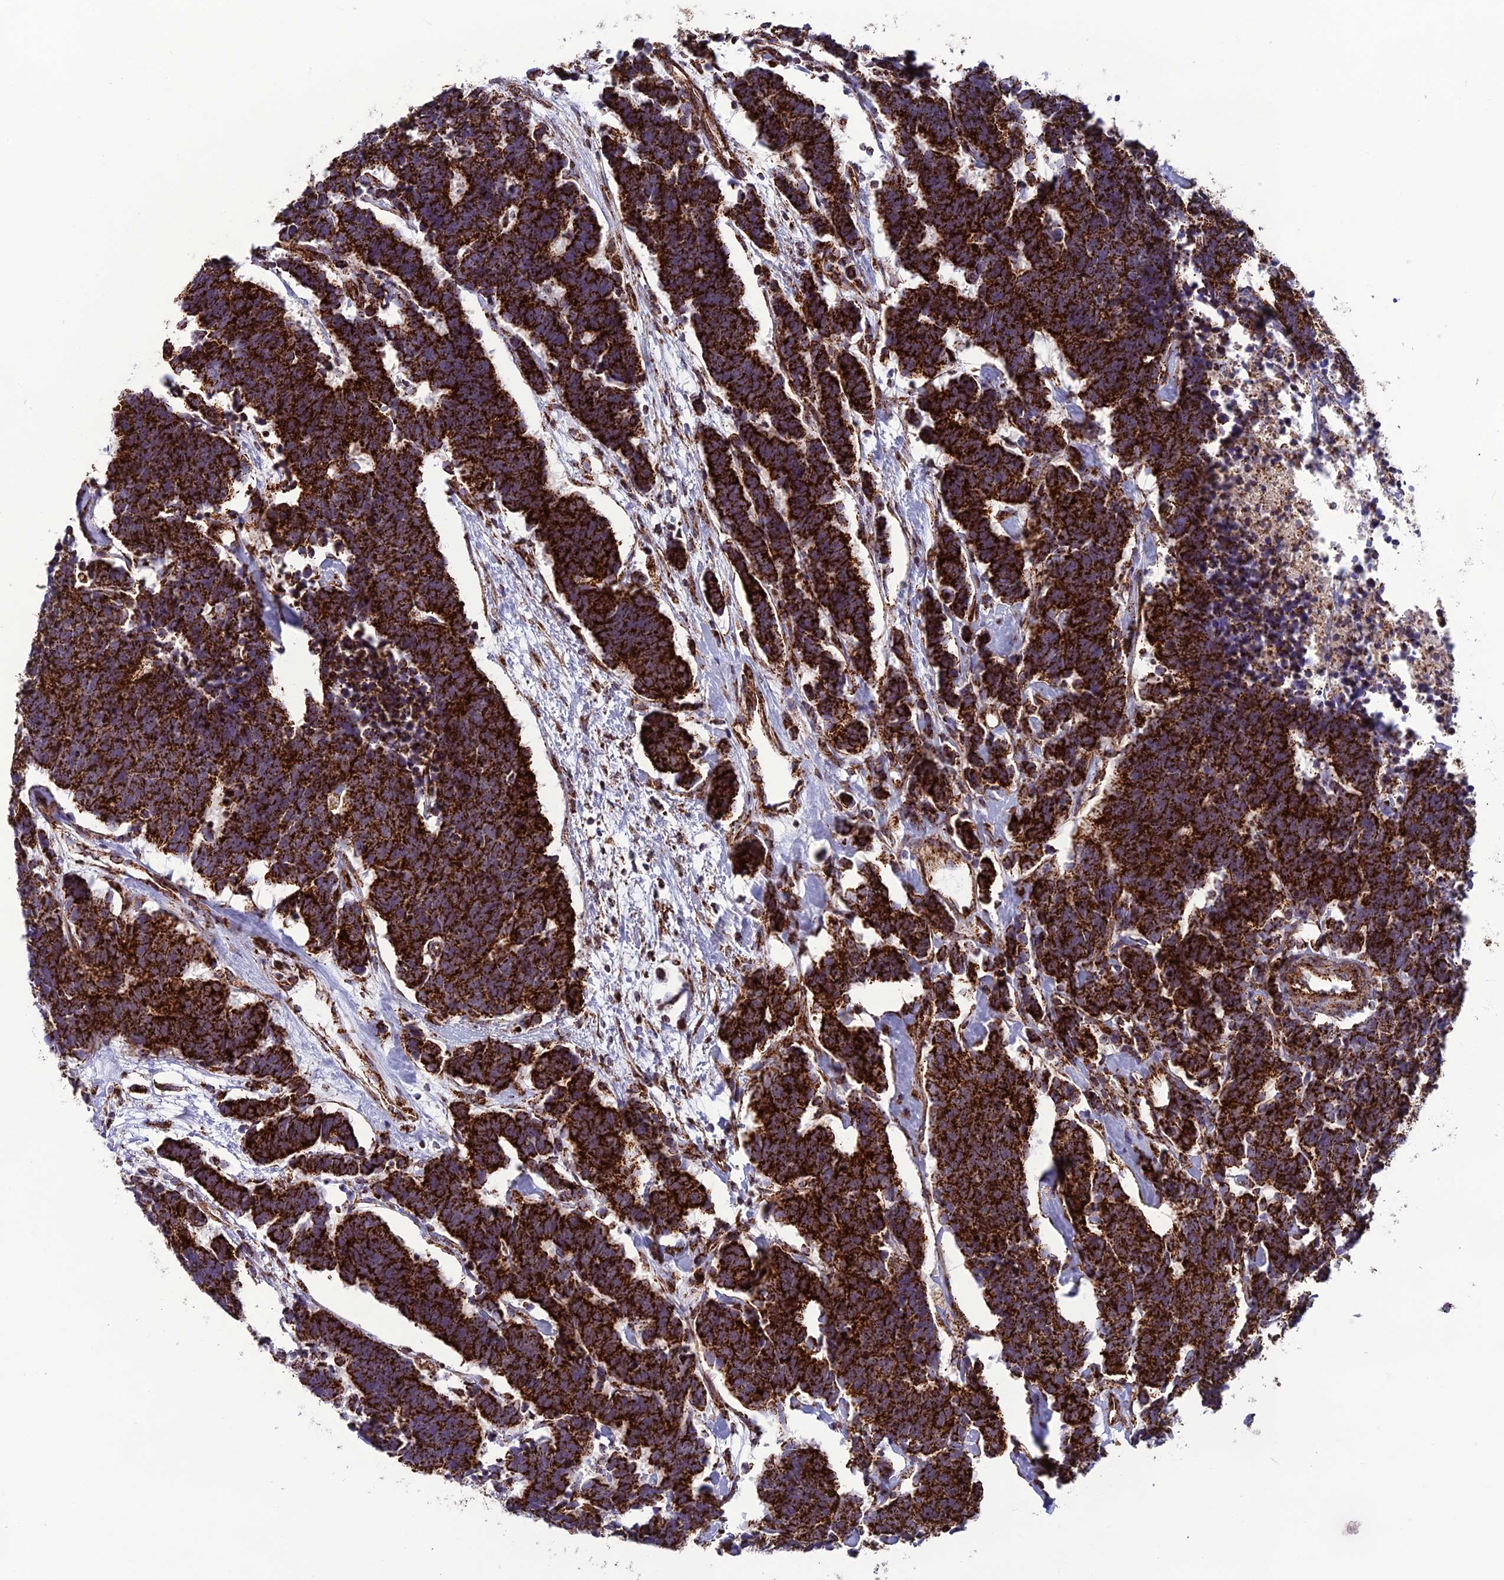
{"staining": {"intensity": "strong", "quantity": ">75%", "location": "cytoplasmic/membranous"}, "tissue": "carcinoid", "cell_type": "Tumor cells", "image_type": "cancer", "snomed": [{"axis": "morphology", "description": "Carcinoma, NOS"}, {"axis": "morphology", "description": "Carcinoid, malignant, NOS"}, {"axis": "topography", "description": "Urinary bladder"}], "caption": "Protein staining demonstrates strong cytoplasmic/membranous expression in about >75% of tumor cells in carcinoid. Immunohistochemistry stains the protein of interest in brown and the nuclei are stained blue.", "gene": "MRPS18B", "patient": {"sex": "male", "age": 57}}